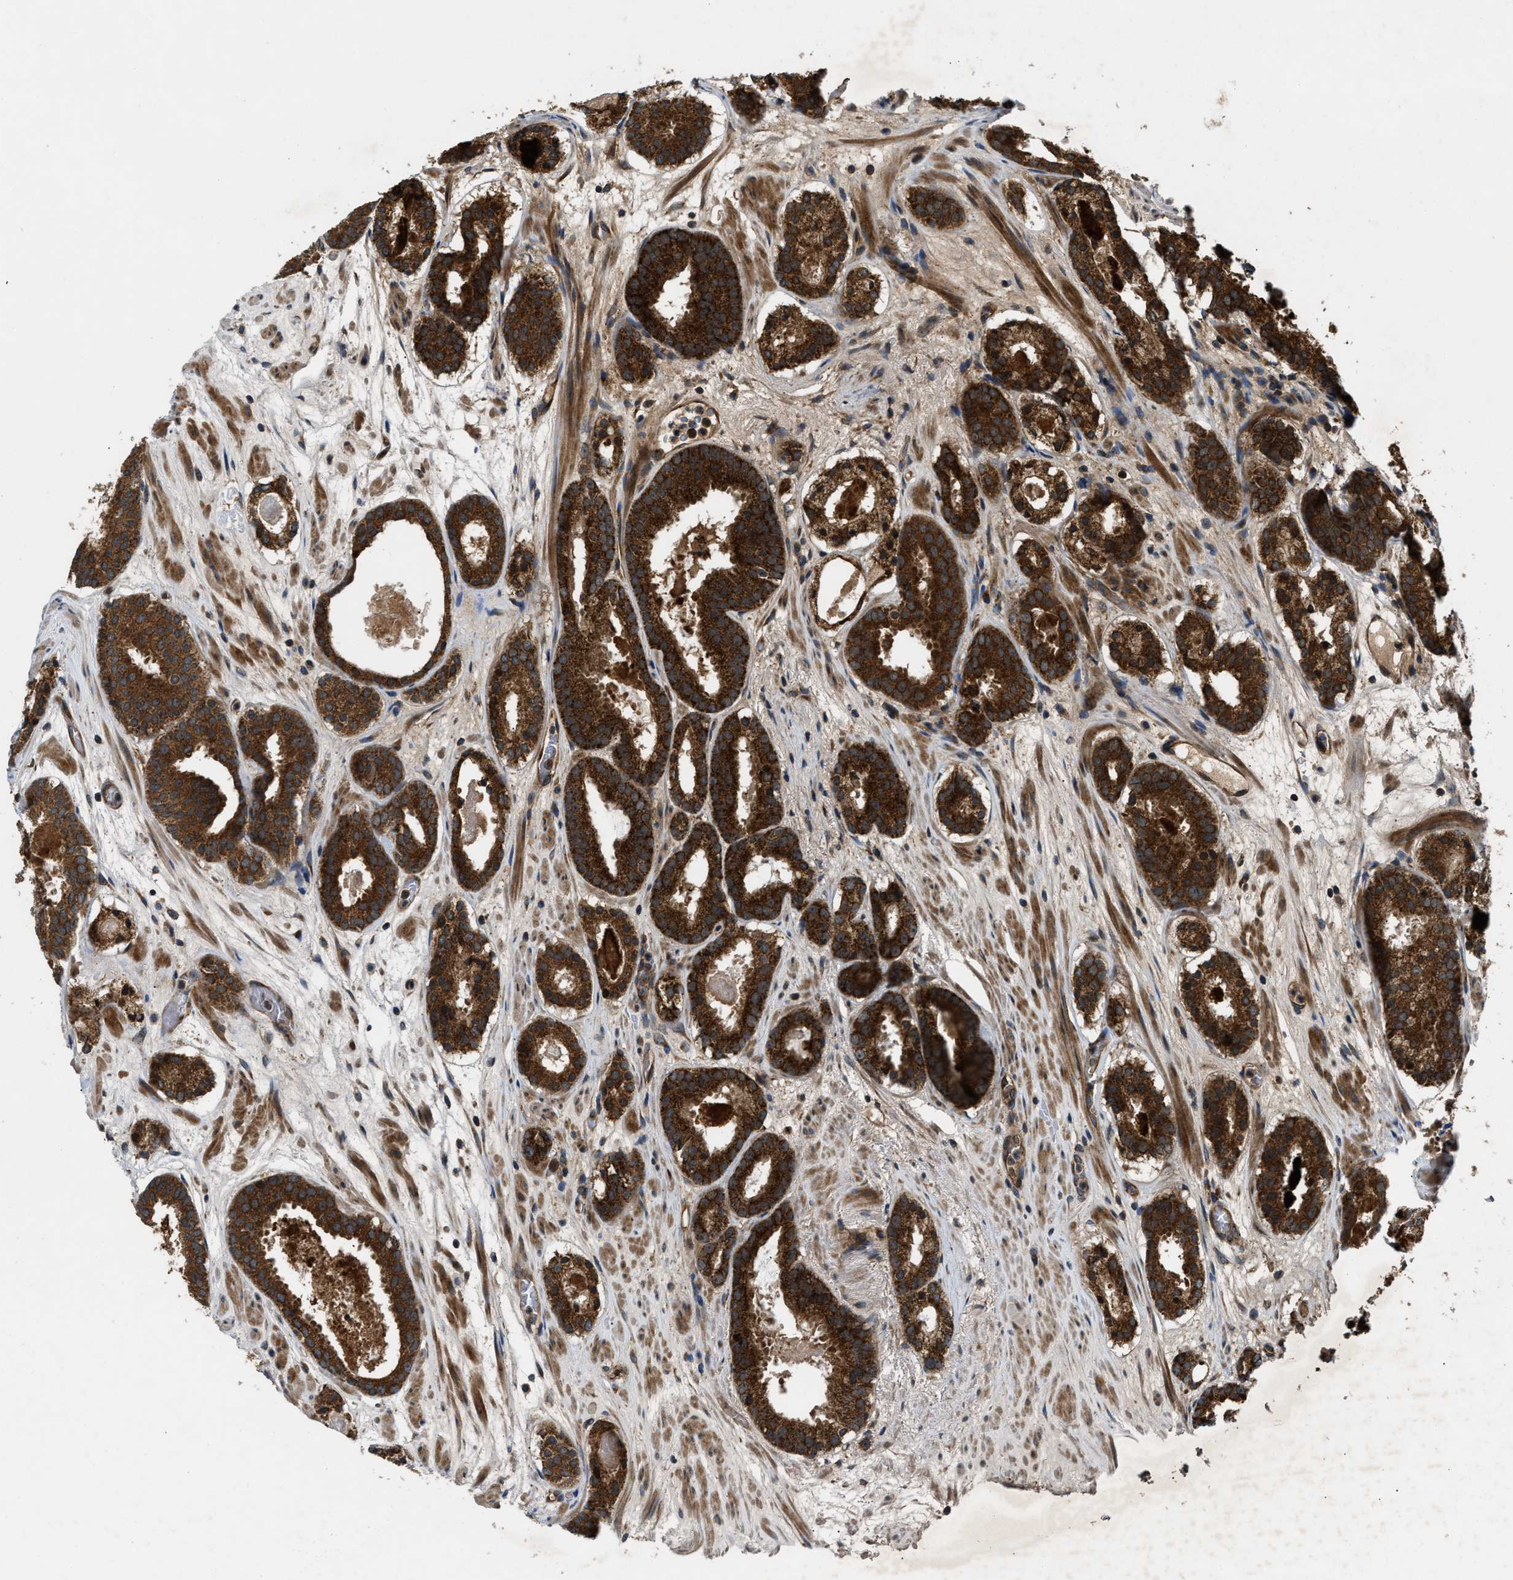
{"staining": {"intensity": "strong", "quantity": ">75%", "location": "cytoplasmic/membranous"}, "tissue": "prostate cancer", "cell_type": "Tumor cells", "image_type": "cancer", "snomed": [{"axis": "morphology", "description": "Adenocarcinoma, Low grade"}, {"axis": "topography", "description": "Prostate"}], "caption": "This is an image of IHC staining of prostate cancer, which shows strong staining in the cytoplasmic/membranous of tumor cells.", "gene": "PNPLA8", "patient": {"sex": "male", "age": 69}}